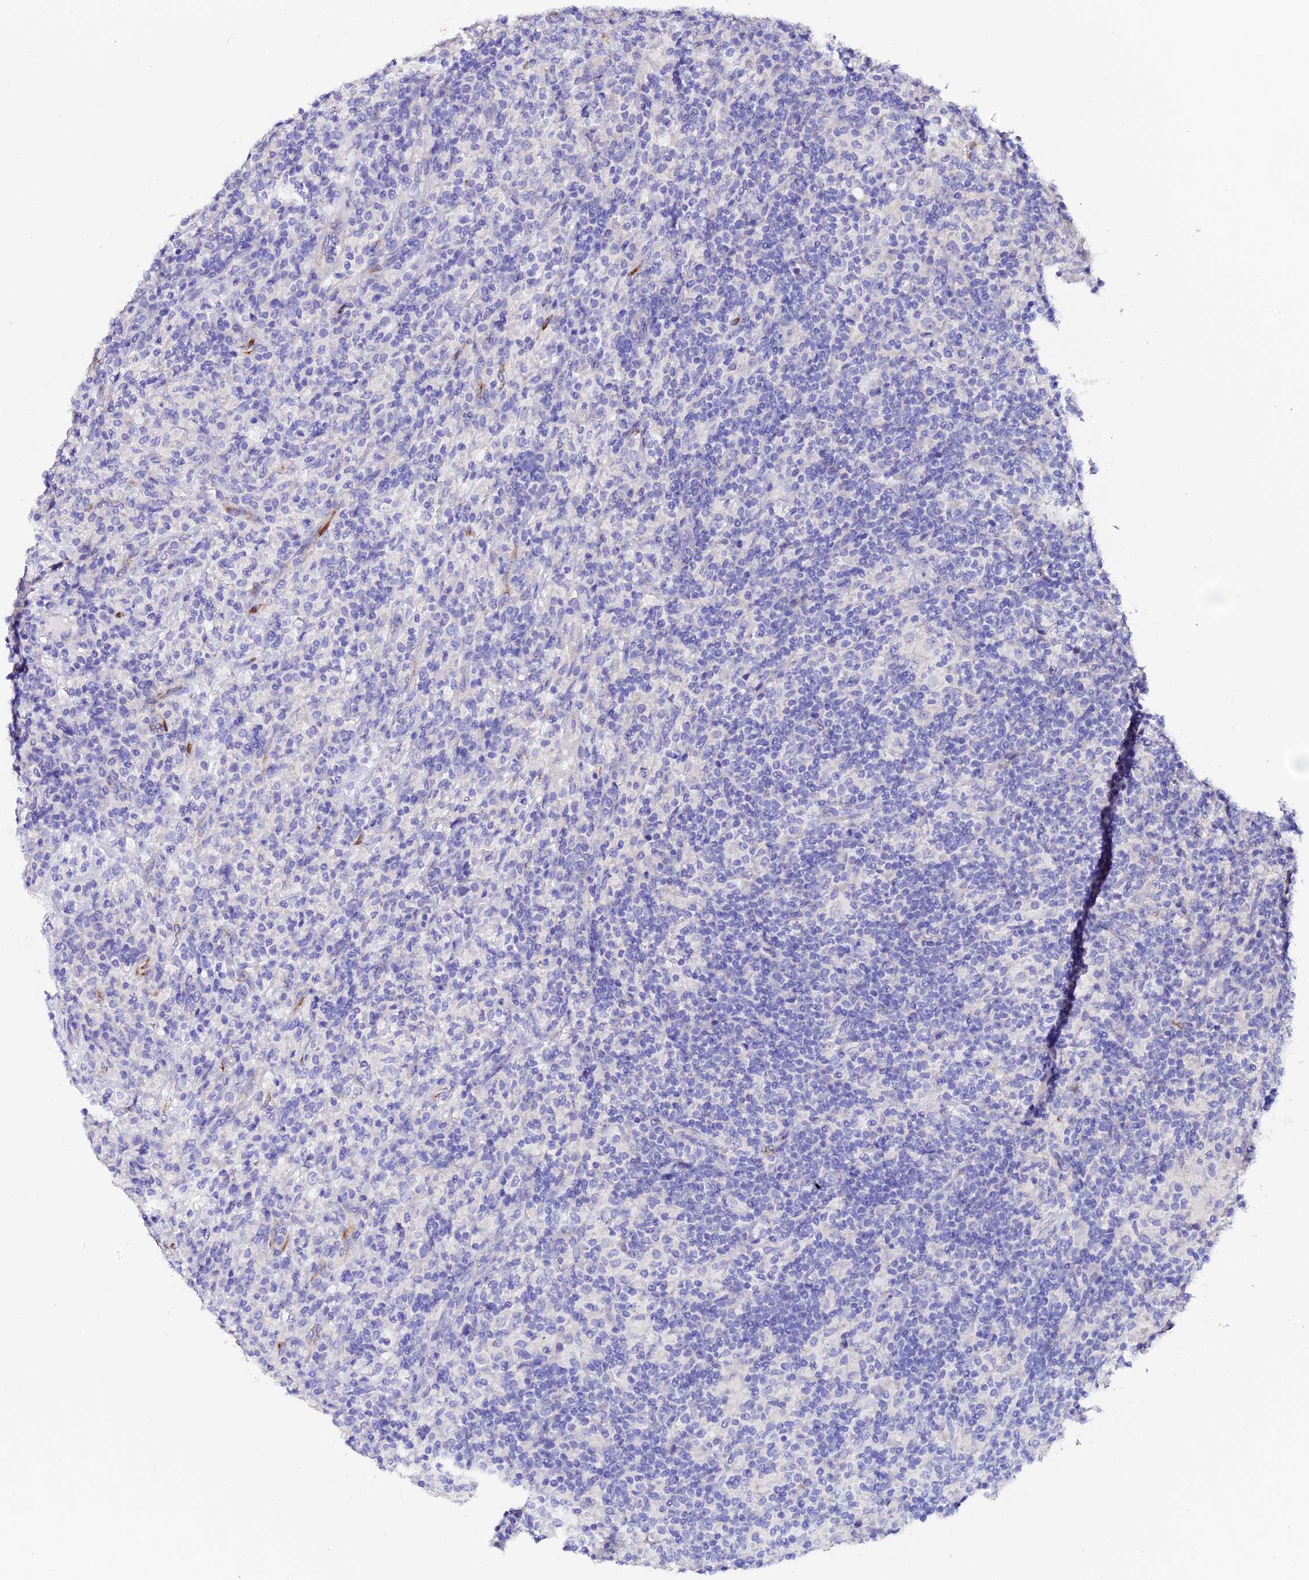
{"staining": {"intensity": "negative", "quantity": "none", "location": "none"}, "tissue": "lymphoma", "cell_type": "Tumor cells", "image_type": "cancer", "snomed": [{"axis": "morphology", "description": "Hodgkin's disease, NOS"}, {"axis": "topography", "description": "Lymph node"}], "caption": "This is an immunohistochemistry (IHC) histopathology image of lymphoma. There is no expression in tumor cells.", "gene": "ESM1", "patient": {"sex": "male", "age": 70}}